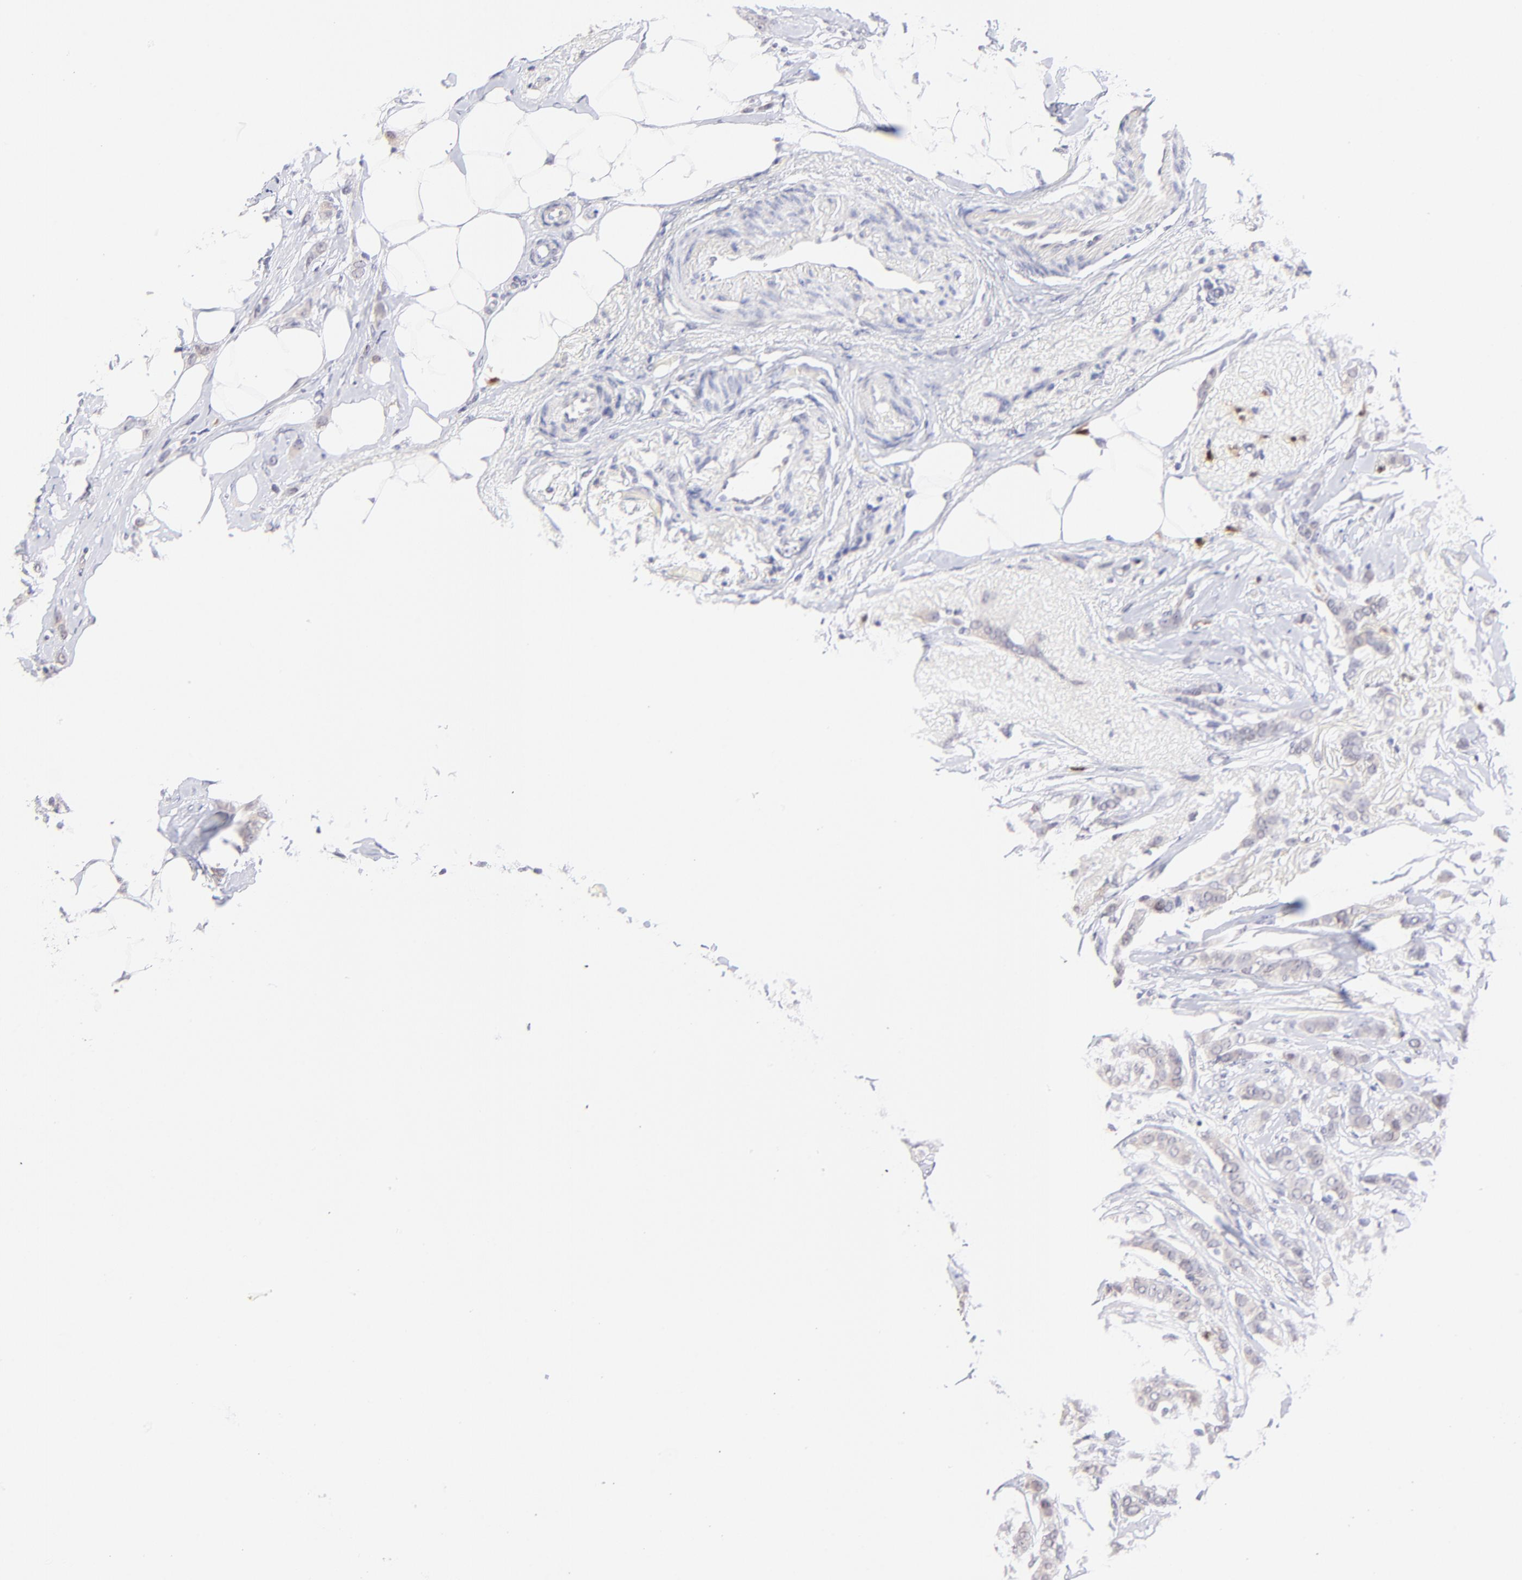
{"staining": {"intensity": "negative", "quantity": "none", "location": "none"}, "tissue": "breast cancer", "cell_type": "Tumor cells", "image_type": "cancer", "snomed": [{"axis": "morphology", "description": "Lobular carcinoma"}, {"axis": "topography", "description": "Breast"}], "caption": "Tumor cells show no significant protein expression in breast cancer.", "gene": "ZNF155", "patient": {"sex": "female", "age": 55}}